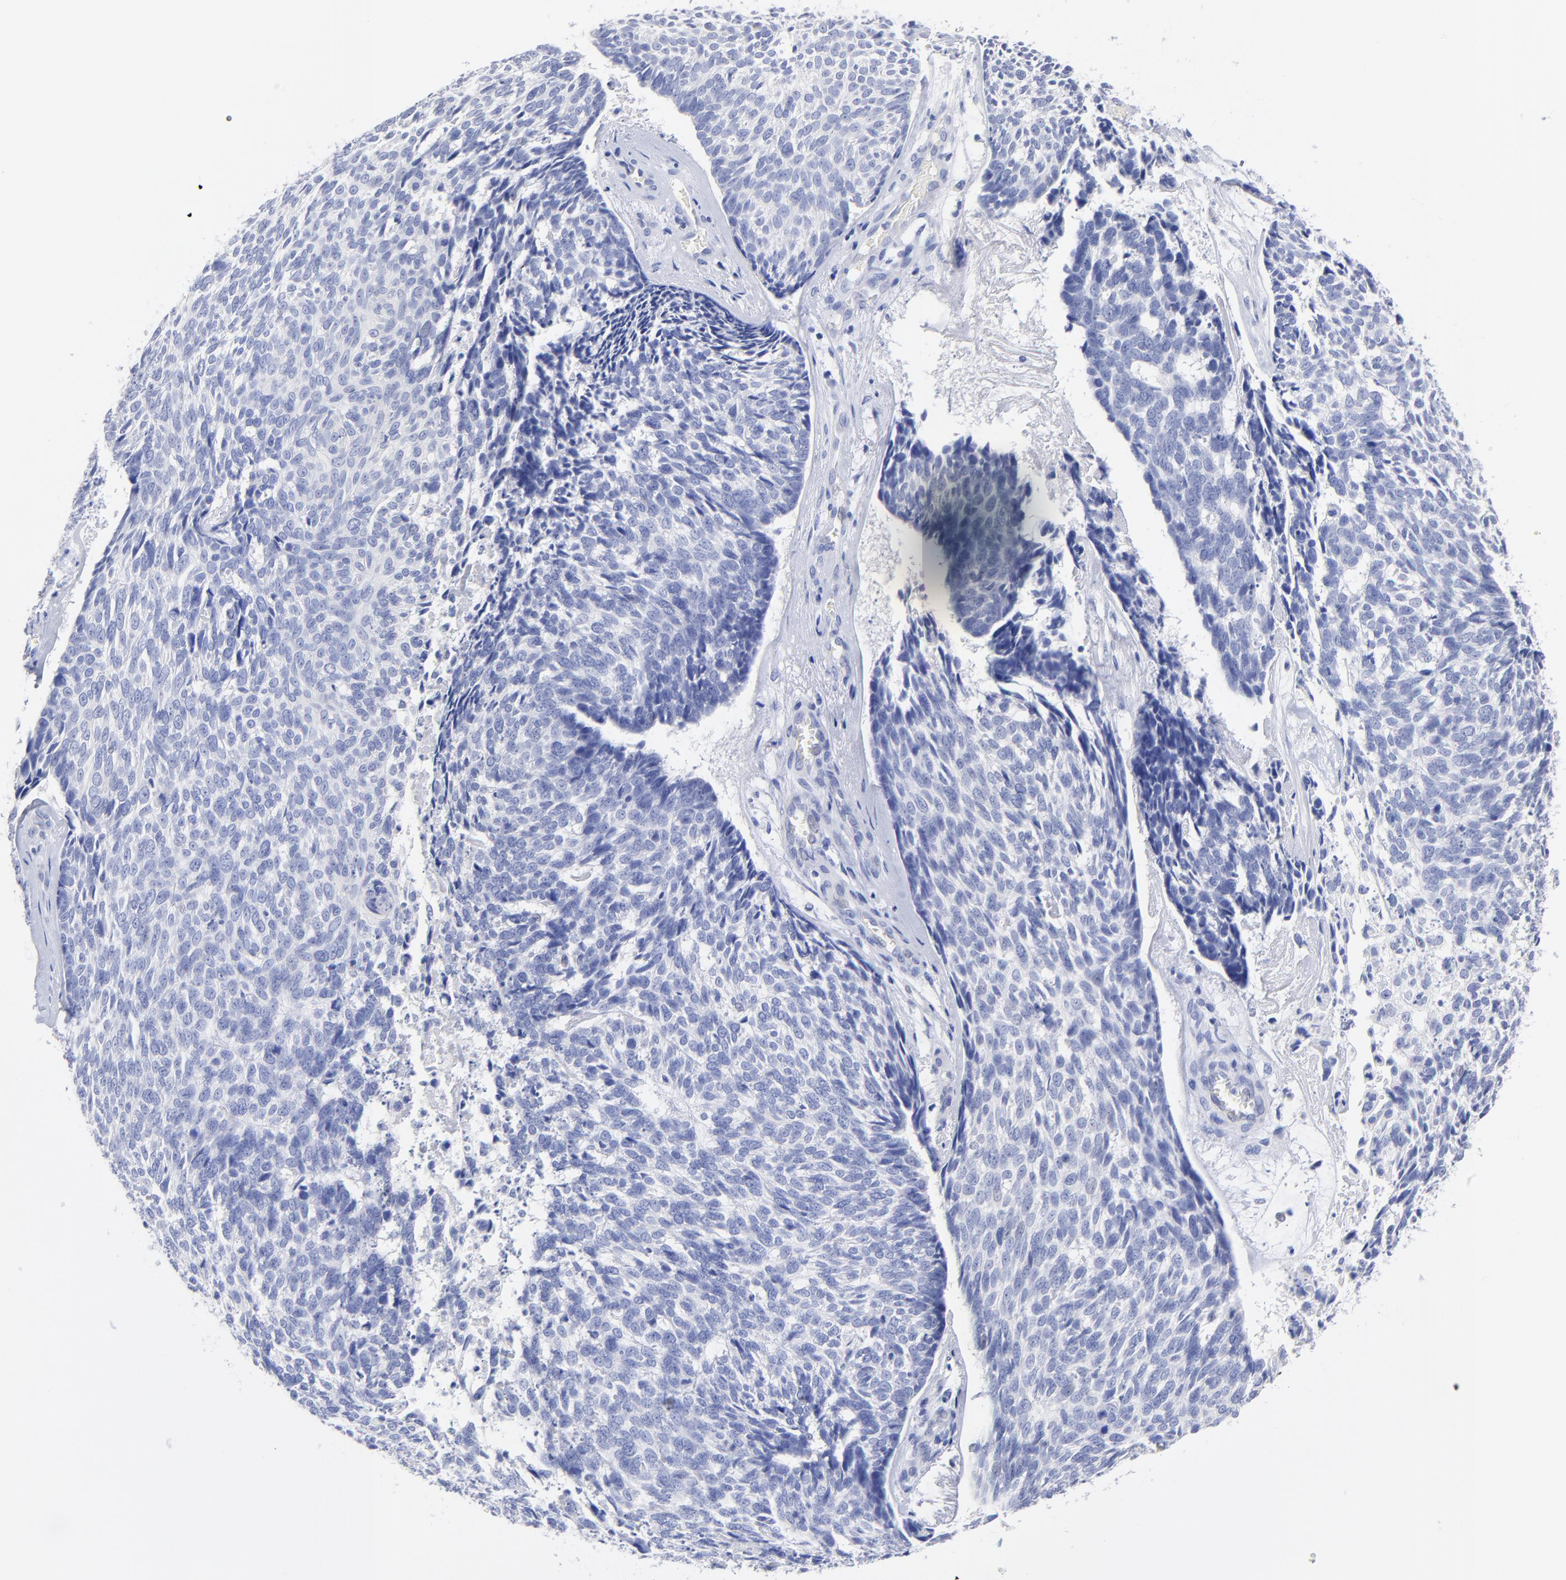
{"staining": {"intensity": "negative", "quantity": "none", "location": "none"}, "tissue": "skin cancer", "cell_type": "Tumor cells", "image_type": "cancer", "snomed": [{"axis": "morphology", "description": "Basal cell carcinoma"}, {"axis": "topography", "description": "Skin"}], "caption": "This micrograph is of basal cell carcinoma (skin) stained with IHC to label a protein in brown with the nuclei are counter-stained blue. There is no staining in tumor cells. Brightfield microscopy of immunohistochemistry (IHC) stained with DAB (3,3'-diaminobenzidine) (brown) and hematoxylin (blue), captured at high magnification.", "gene": "CFAP57", "patient": {"sex": "male", "age": 72}}